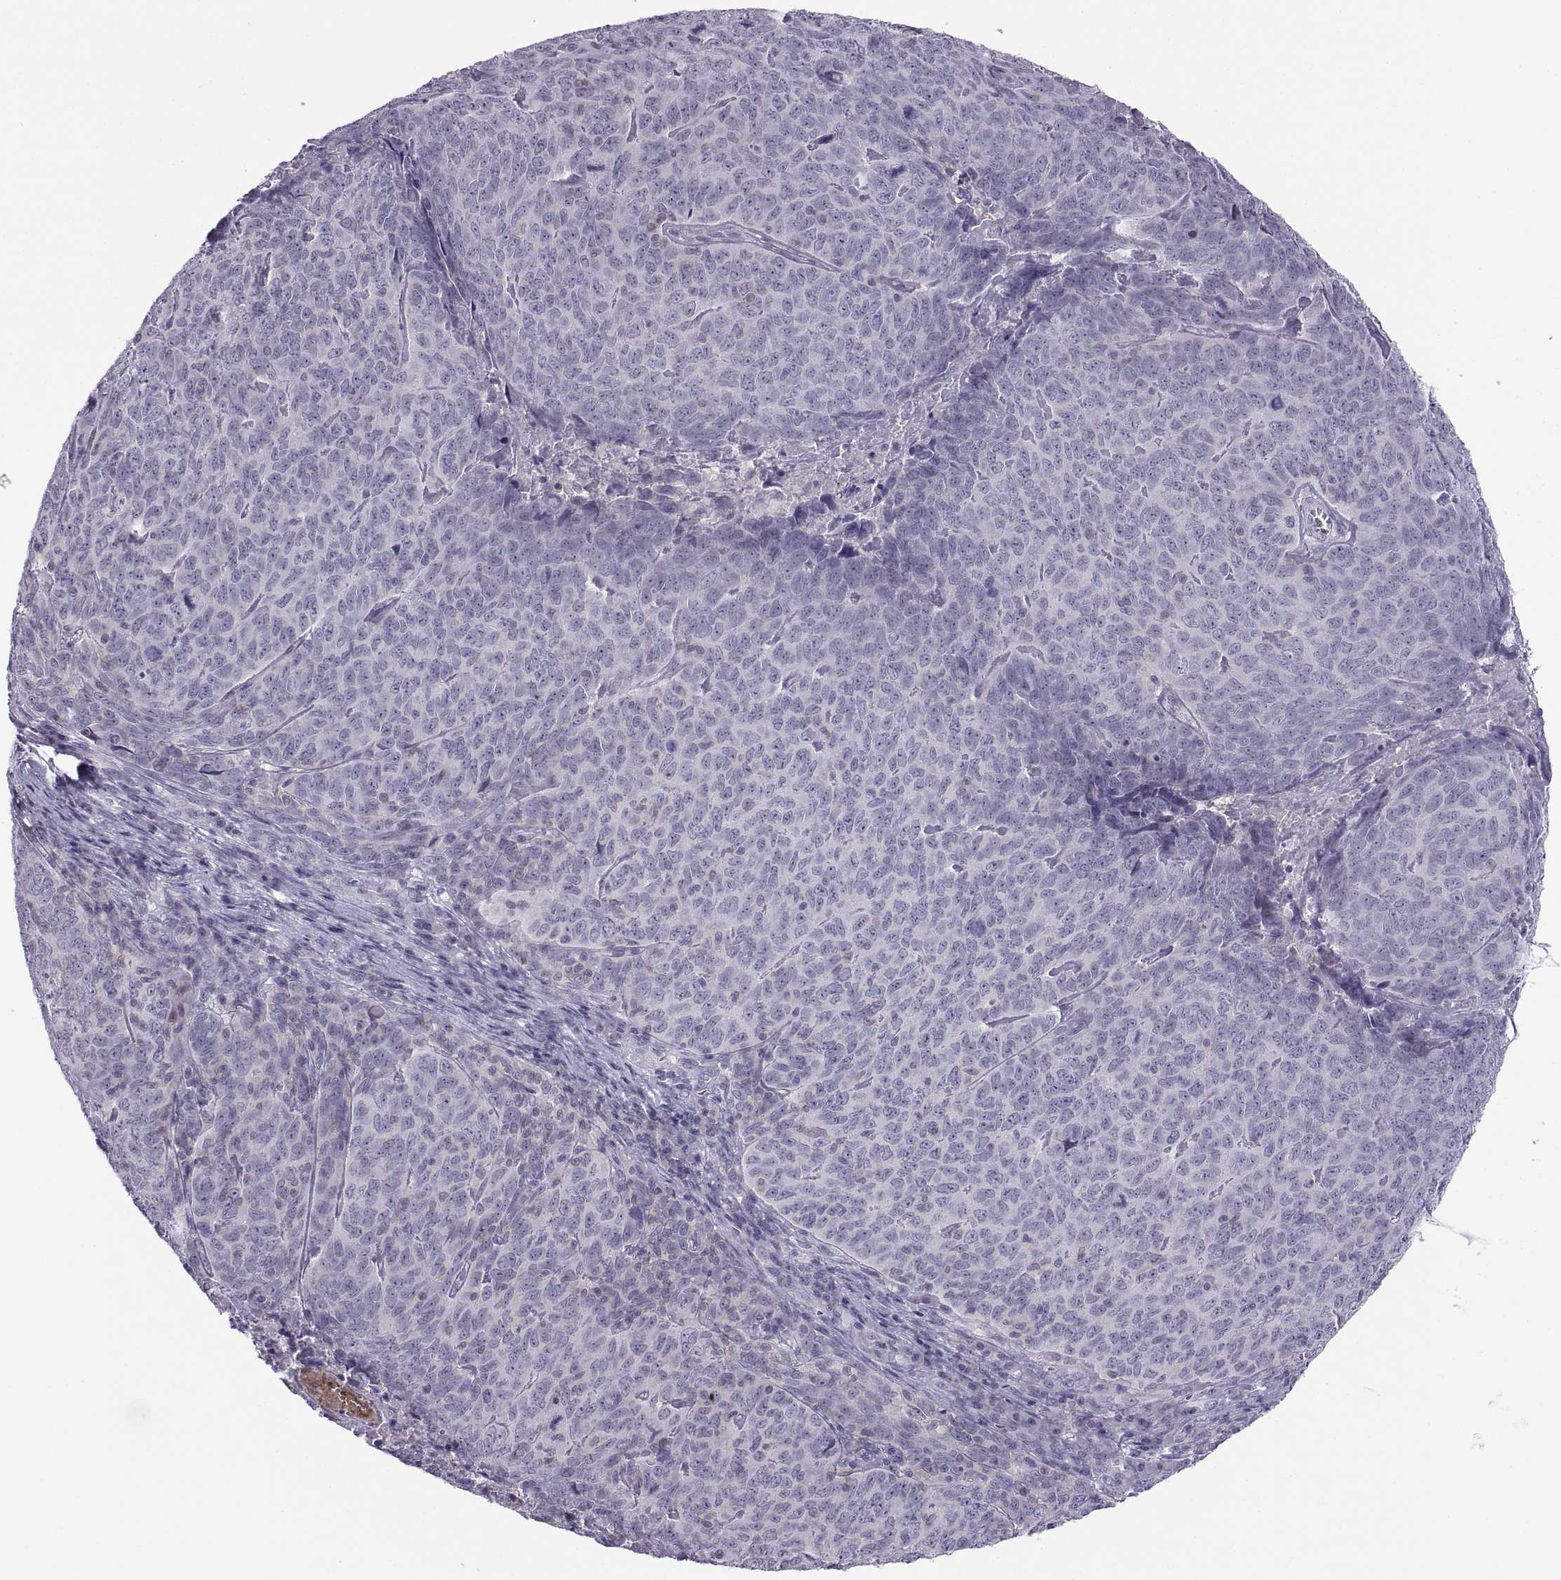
{"staining": {"intensity": "negative", "quantity": "none", "location": "none"}, "tissue": "skin cancer", "cell_type": "Tumor cells", "image_type": "cancer", "snomed": [{"axis": "morphology", "description": "Squamous cell carcinoma, NOS"}, {"axis": "topography", "description": "Skin"}, {"axis": "topography", "description": "Anal"}], "caption": "Tumor cells are negative for protein expression in human skin squamous cell carcinoma. (Immunohistochemistry, brightfield microscopy, high magnification).", "gene": "TTC21A", "patient": {"sex": "female", "age": 51}}